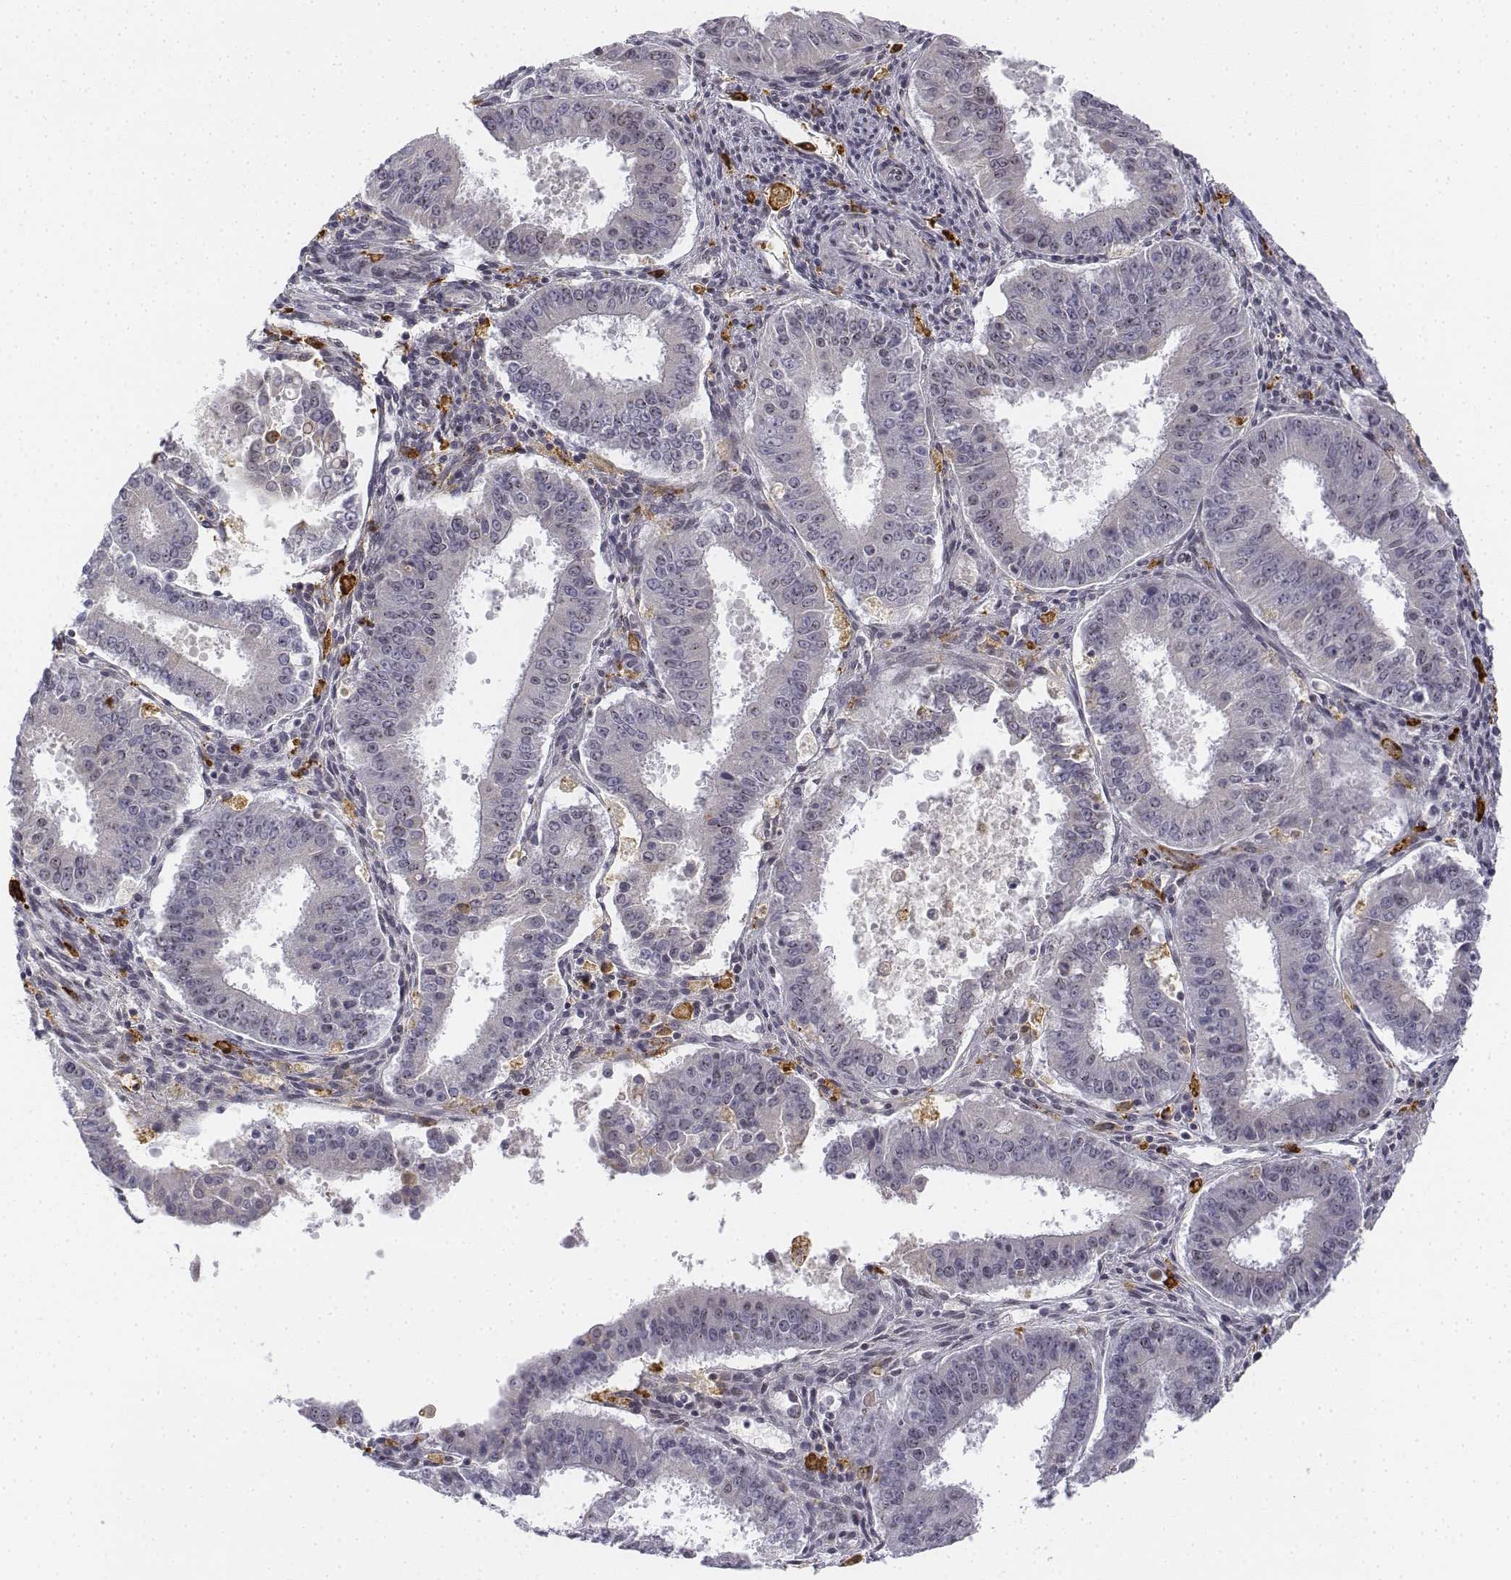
{"staining": {"intensity": "negative", "quantity": "none", "location": "none"}, "tissue": "ovarian cancer", "cell_type": "Tumor cells", "image_type": "cancer", "snomed": [{"axis": "morphology", "description": "Carcinoma, endometroid"}, {"axis": "topography", "description": "Ovary"}], "caption": "The micrograph reveals no significant expression in tumor cells of ovarian cancer (endometroid carcinoma).", "gene": "CD14", "patient": {"sex": "female", "age": 42}}